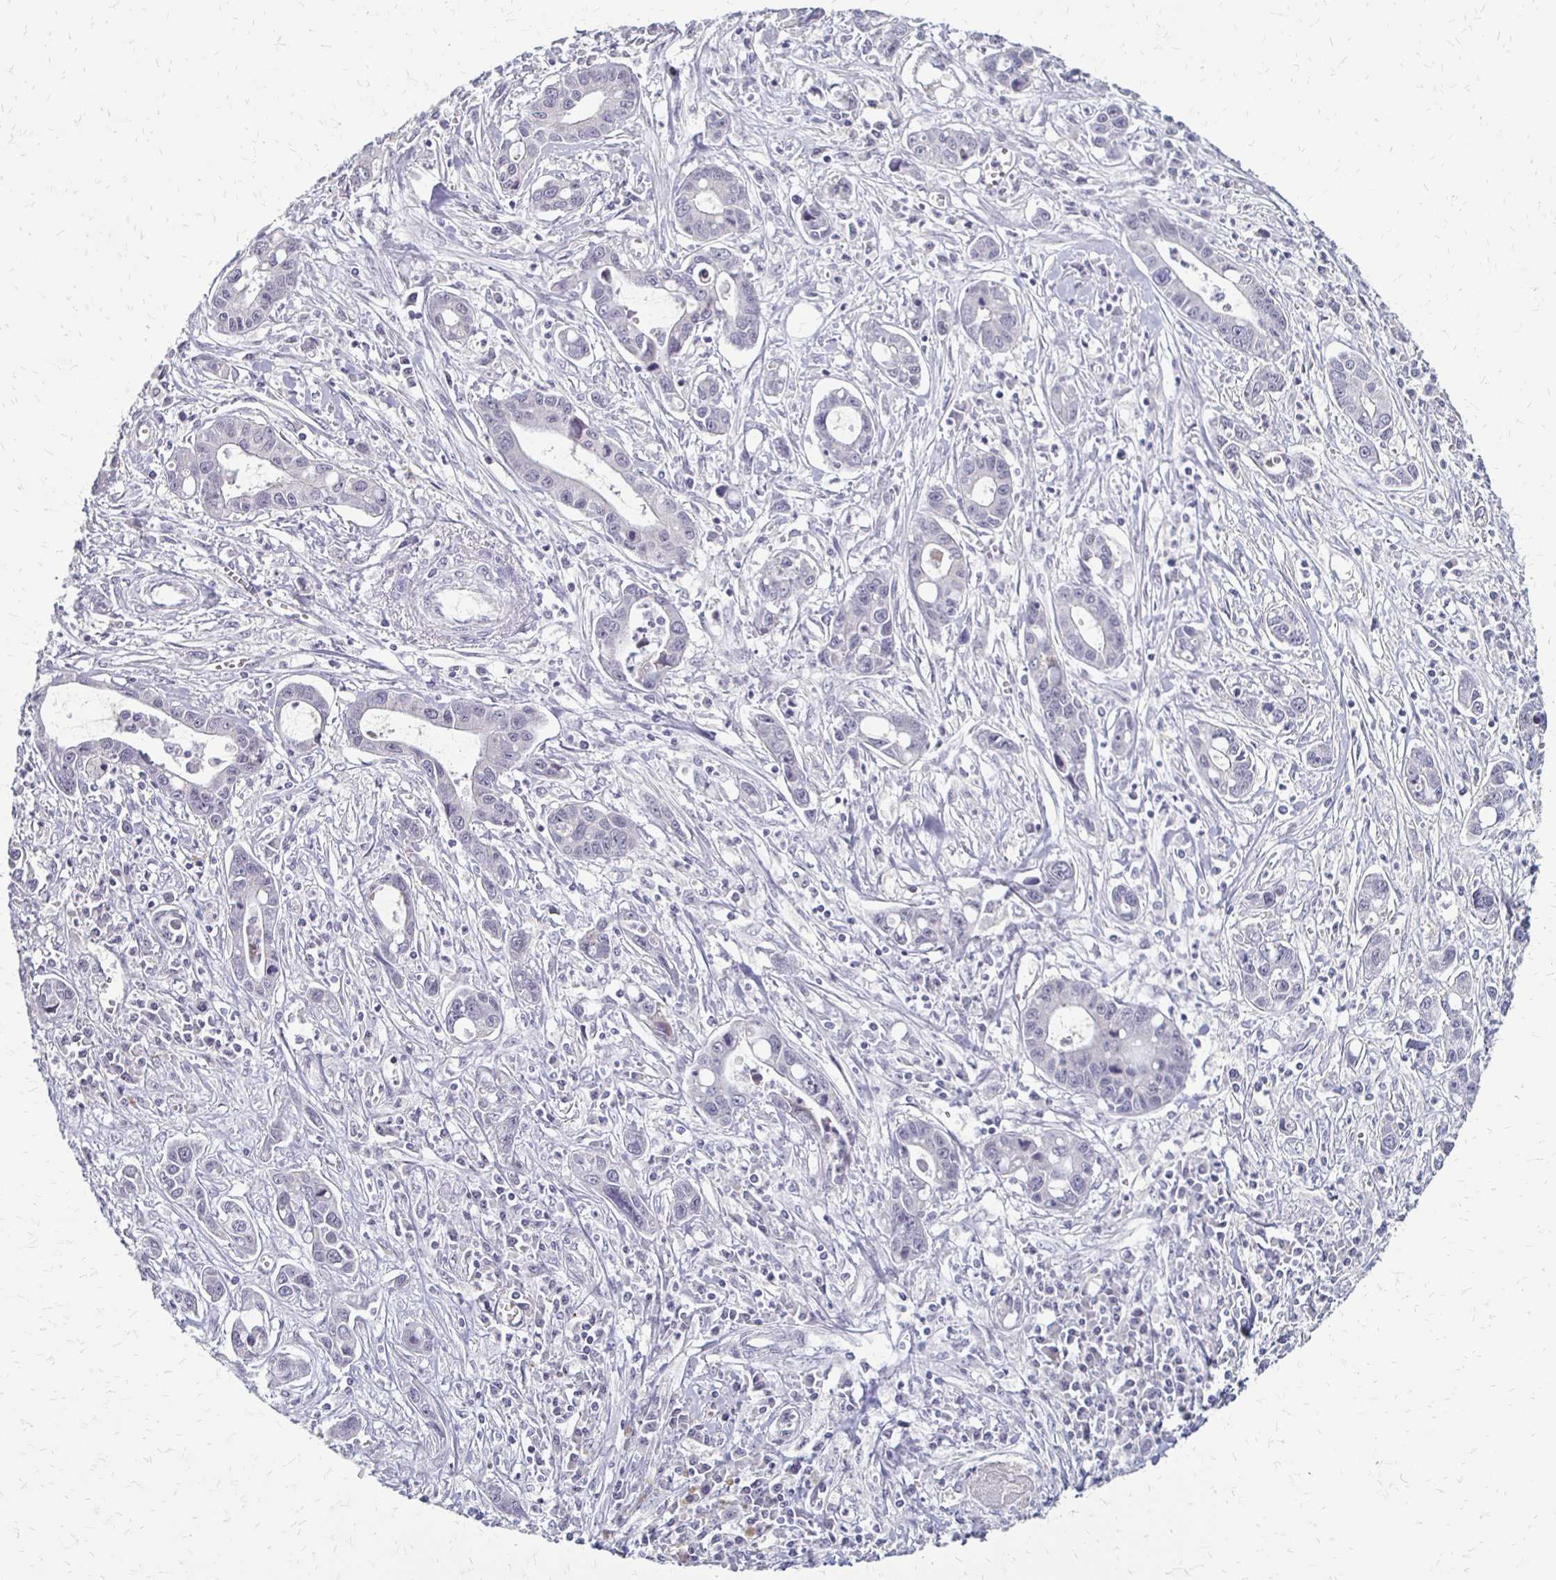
{"staining": {"intensity": "negative", "quantity": "none", "location": "none"}, "tissue": "liver cancer", "cell_type": "Tumor cells", "image_type": "cancer", "snomed": [{"axis": "morphology", "description": "Cholangiocarcinoma"}, {"axis": "topography", "description": "Liver"}], "caption": "DAB immunohistochemical staining of liver cancer (cholangiocarcinoma) shows no significant positivity in tumor cells.", "gene": "SLC9A9", "patient": {"sex": "male", "age": 58}}